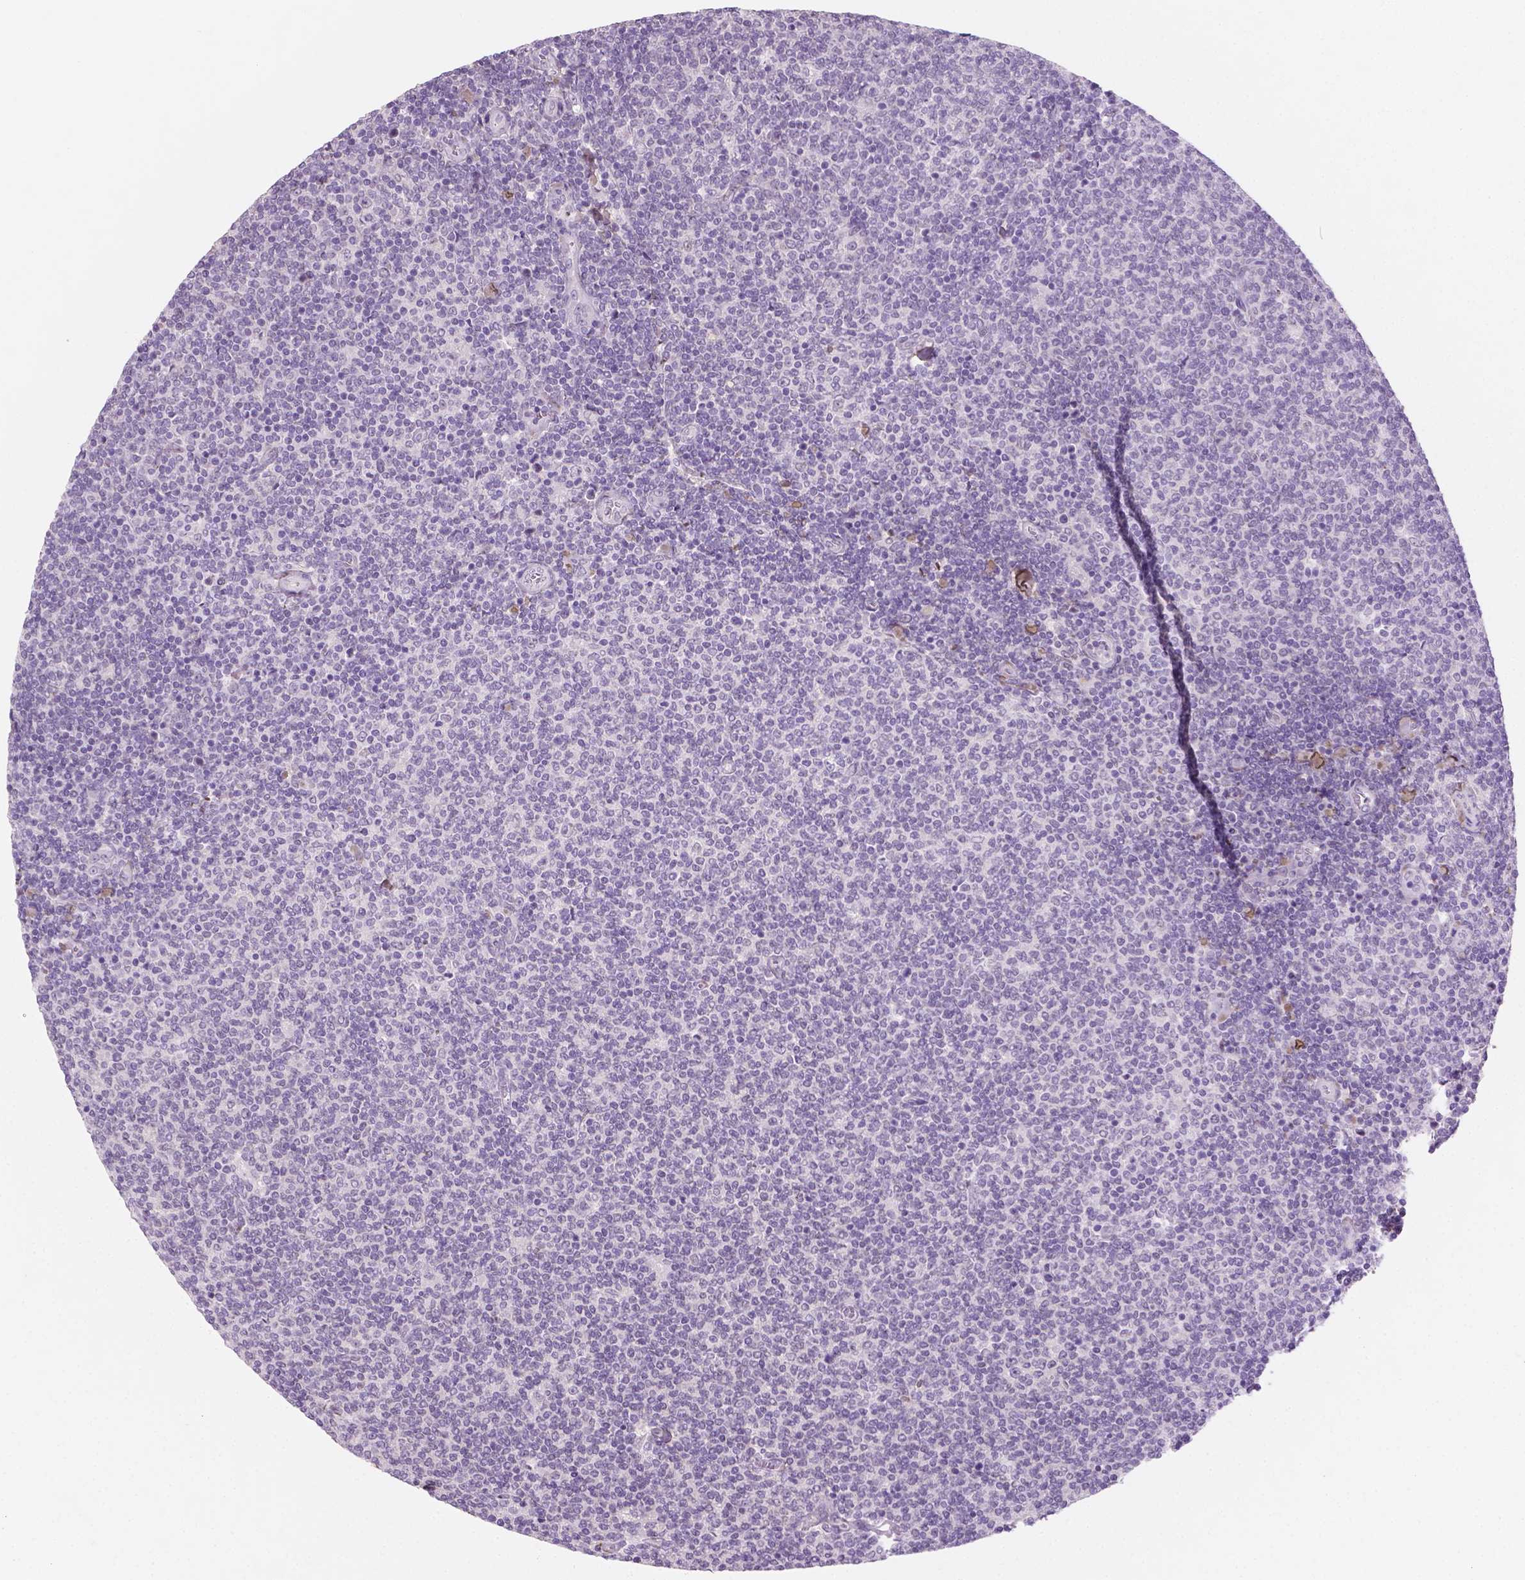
{"staining": {"intensity": "negative", "quantity": "none", "location": "none"}, "tissue": "lymphoma", "cell_type": "Tumor cells", "image_type": "cancer", "snomed": [{"axis": "morphology", "description": "Malignant lymphoma, non-Hodgkin's type, Low grade"}, {"axis": "topography", "description": "Lymph node"}], "caption": "Tumor cells are negative for brown protein staining in lymphoma.", "gene": "DLG2", "patient": {"sex": "male", "age": 52}}